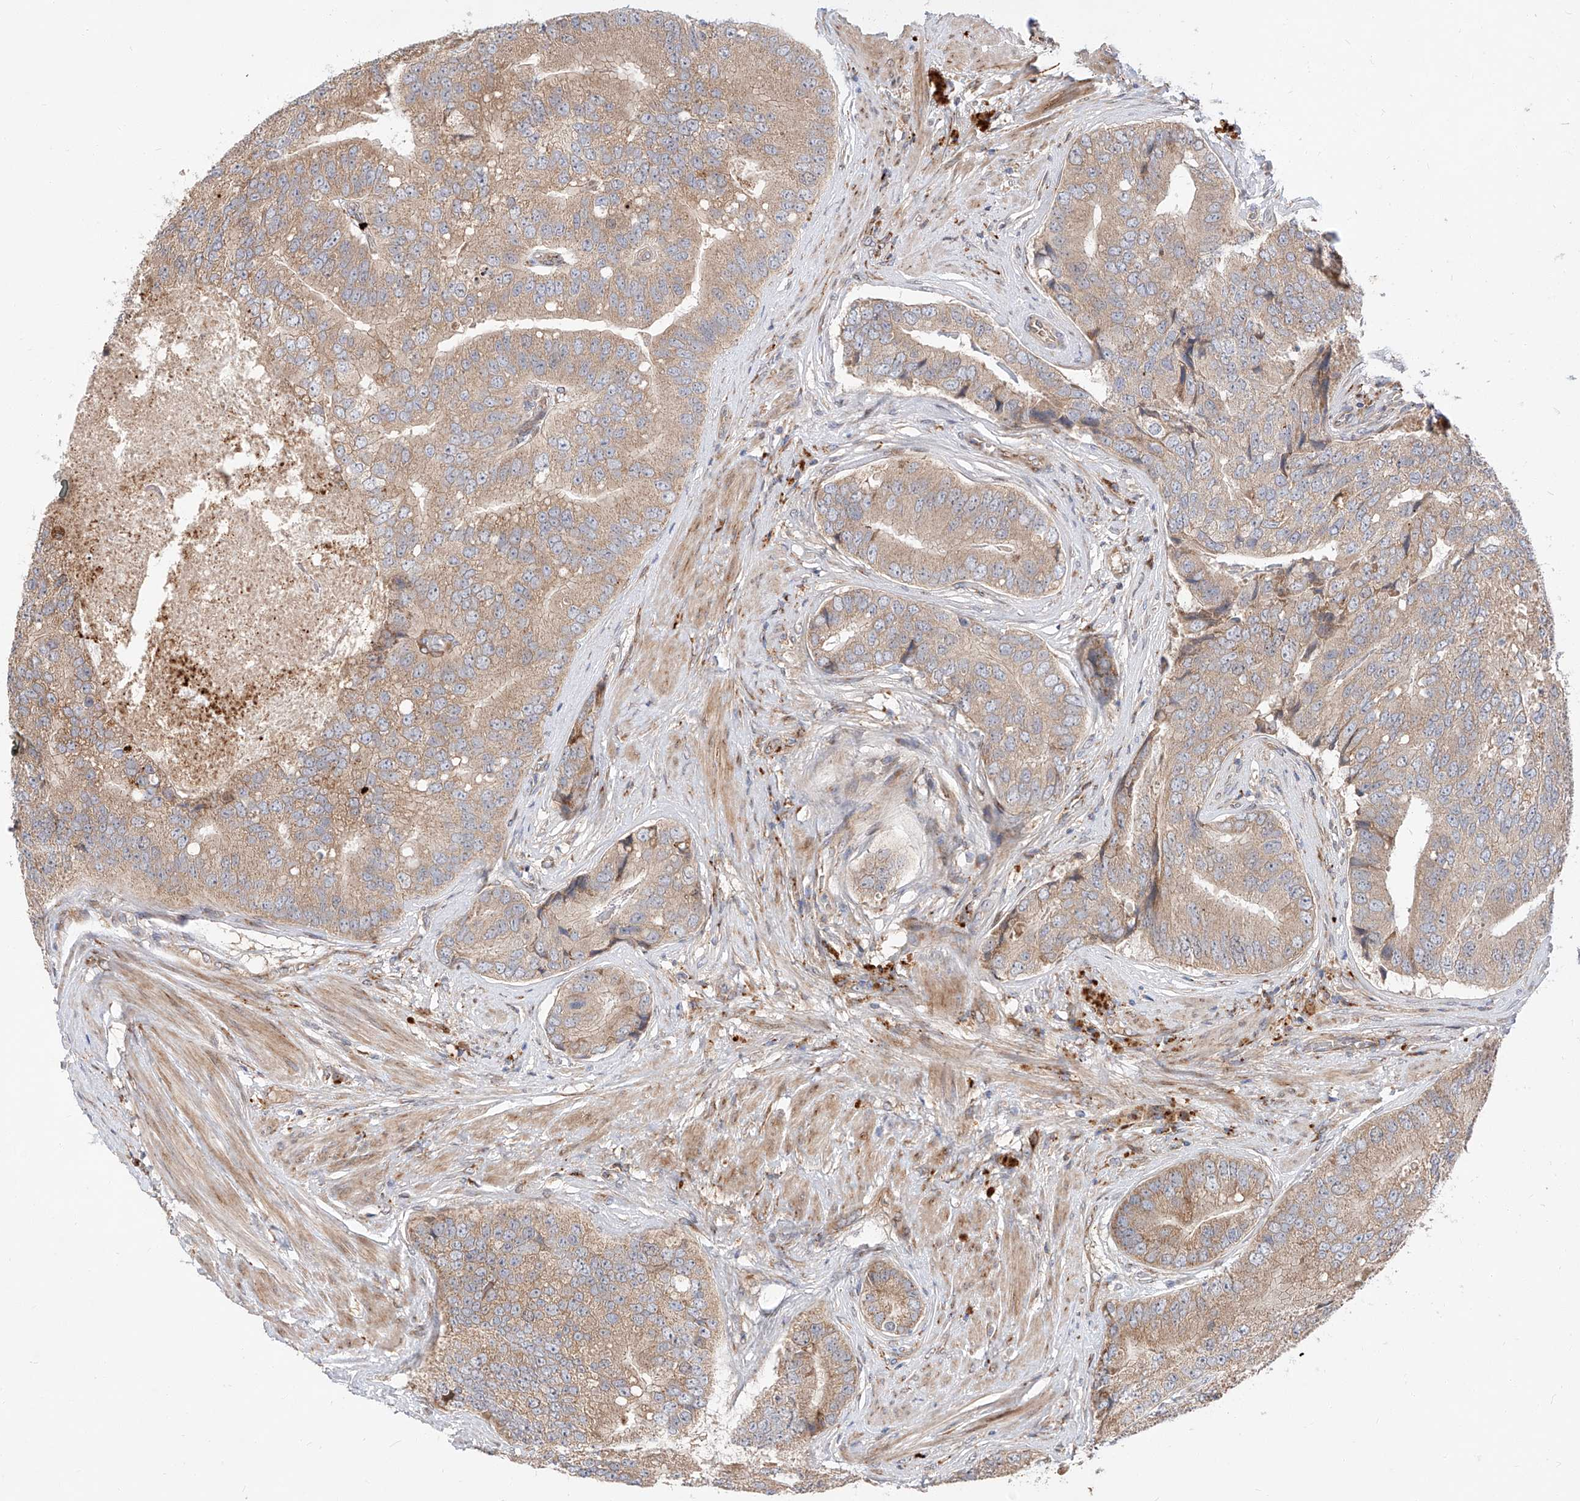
{"staining": {"intensity": "weak", "quantity": "25%-75%", "location": "cytoplasmic/membranous"}, "tissue": "prostate cancer", "cell_type": "Tumor cells", "image_type": "cancer", "snomed": [{"axis": "morphology", "description": "Adenocarcinoma, High grade"}, {"axis": "topography", "description": "Prostate"}], "caption": "The histopathology image exhibits staining of adenocarcinoma (high-grade) (prostate), revealing weak cytoplasmic/membranous protein positivity (brown color) within tumor cells.", "gene": "DIRAS3", "patient": {"sex": "male", "age": 70}}